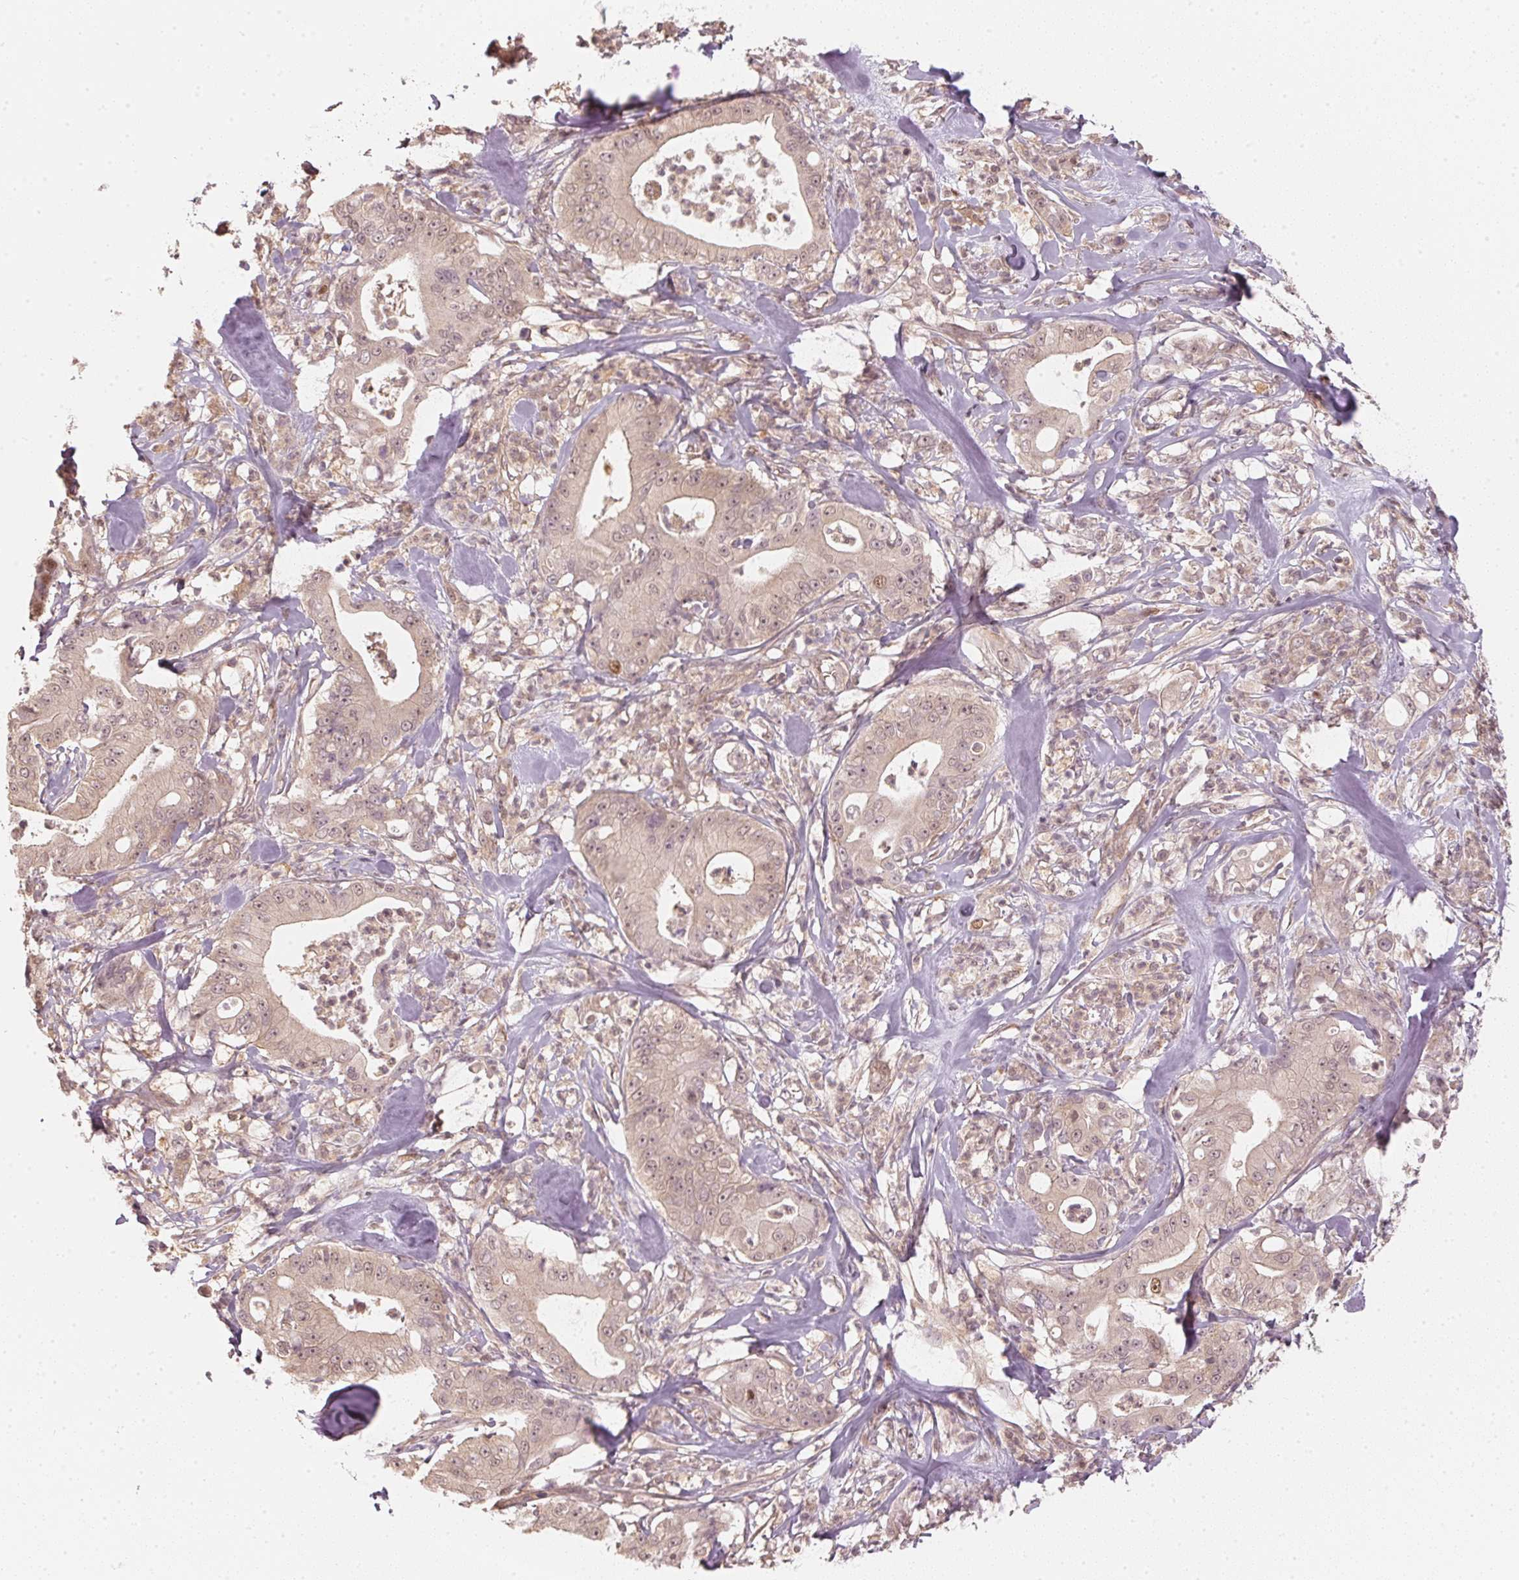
{"staining": {"intensity": "weak", "quantity": "25%-75%", "location": "nuclear"}, "tissue": "pancreatic cancer", "cell_type": "Tumor cells", "image_type": "cancer", "snomed": [{"axis": "morphology", "description": "Adenocarcinoma, NOS"}, {"axis": "topography", "description": "Pancreas"}], "caption": "Tumor cells show low levels of weak nuclear positivity in about 25%-75% of cells in human pancreatic cancer.", "gene": "UBE2L3", "patient": {"sex": "male", "age": 71}}